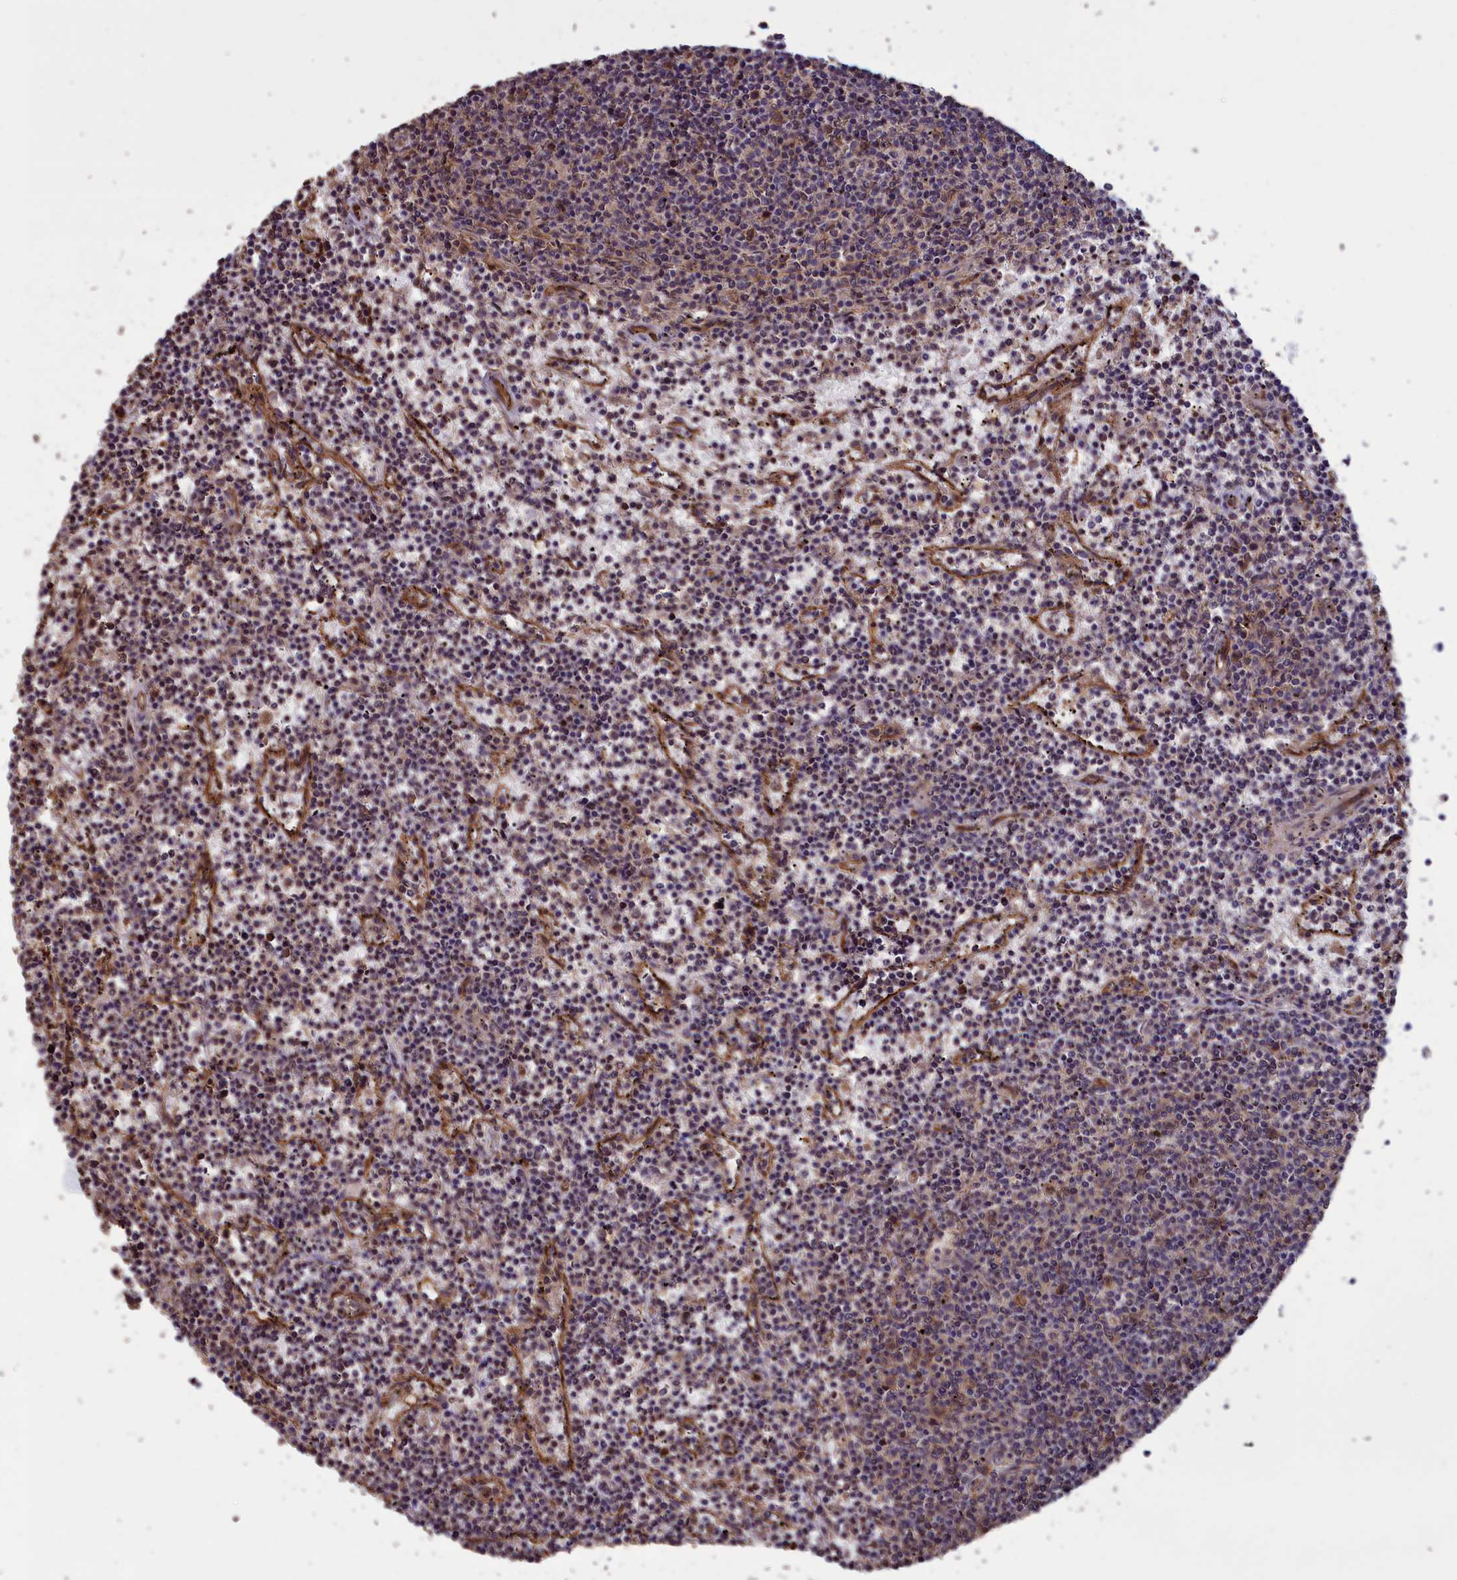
{"staining": {"intensity": "negative", "quantity": "none", "location": "none"}, "tissue": "lymphoma", "cell_type": "Tumor cells", "image_type": "cancer", "snomed": [{"axis": "morphology", "description": "Malignant lymphoma, non-Hodgkin's type, Low grade"}, {"axis": "topography", "description": "Spleen"}], "caption": "Tumor cells show no significant protein staining in lymphoma.", "gene": "DAPK3", "patient": {"sex": "female", "age": 50}}